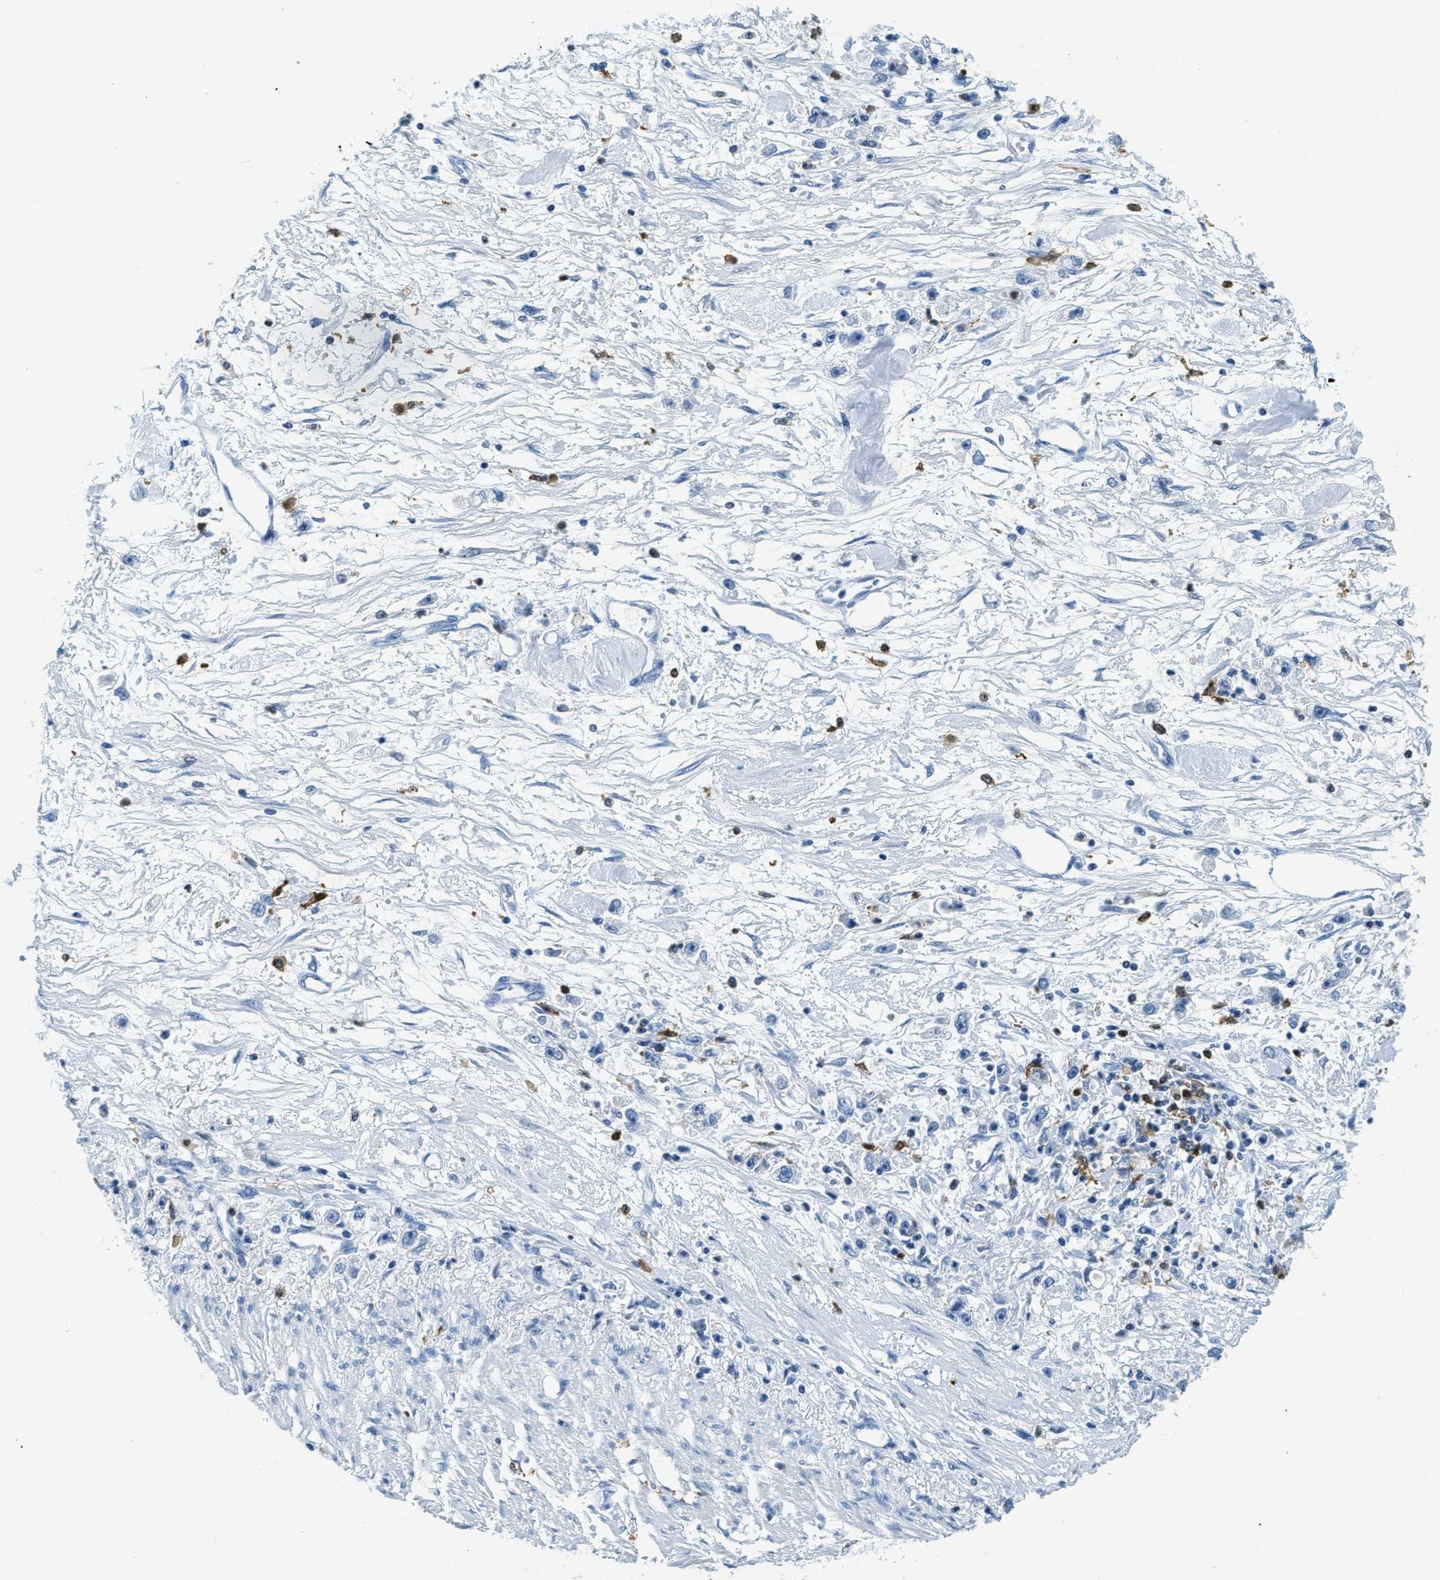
{"staining": {"intensity": "negative", "quantity": "none", "location": "none"}, "tissue": "stomach cancer", "cell_type": "Tumor cells", "image_type": "cancer", "snomed": [{"axis": "morphology", "description": "Adenocarcinoma, NOS"}, {"axis": "topography", "description": "Stomach"}], "caption": "DAB immunohistochemical staining of stomach cancer (adenocarcinoma) reveals no significant expression in tumor cells.", "gene": "CAPG", "patient": {"sex": "female", "age": 59}}